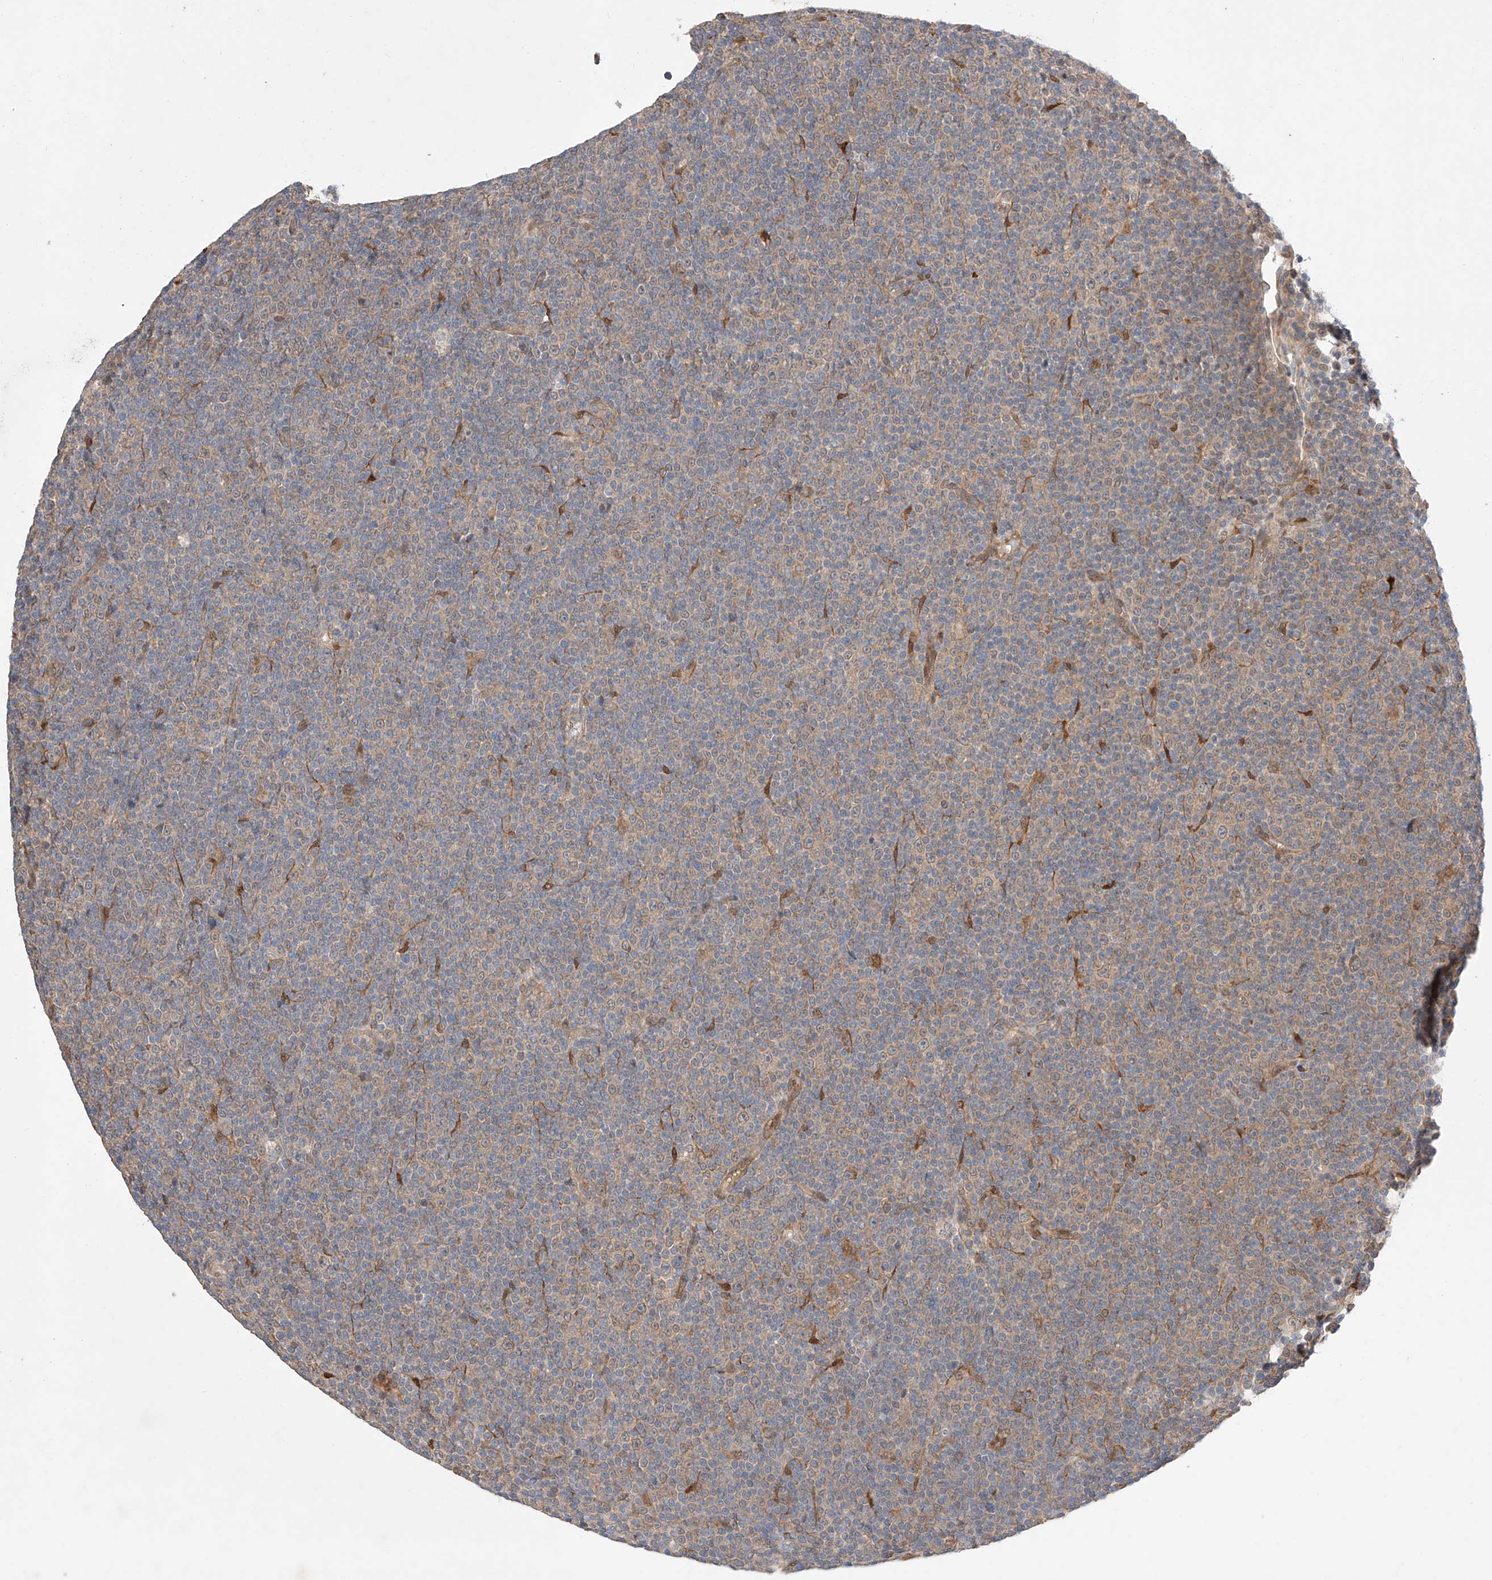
{"staining": {"intensity": "negative", "quantity": "none", "location": "none"}, "tissue": "lymphoma", "cell_type": "Tumor cells", "image_type": "cancer", "snomed": [{"axis": "morphology", "description": "Malignant lymphoma, non-Hodgkin's type, Low grade"}, {"axis": "topography", "description": "Lymph node"}], "caption": "Immunohistochemistry (IHC) image of human malignant lymphoma, non-Hodgkin's type (low-grade) stained for a protein (brown), which shows no staining in tumor cells.", "gene": "ZNF124", "patient": {"sex": "female", "age": 67}}